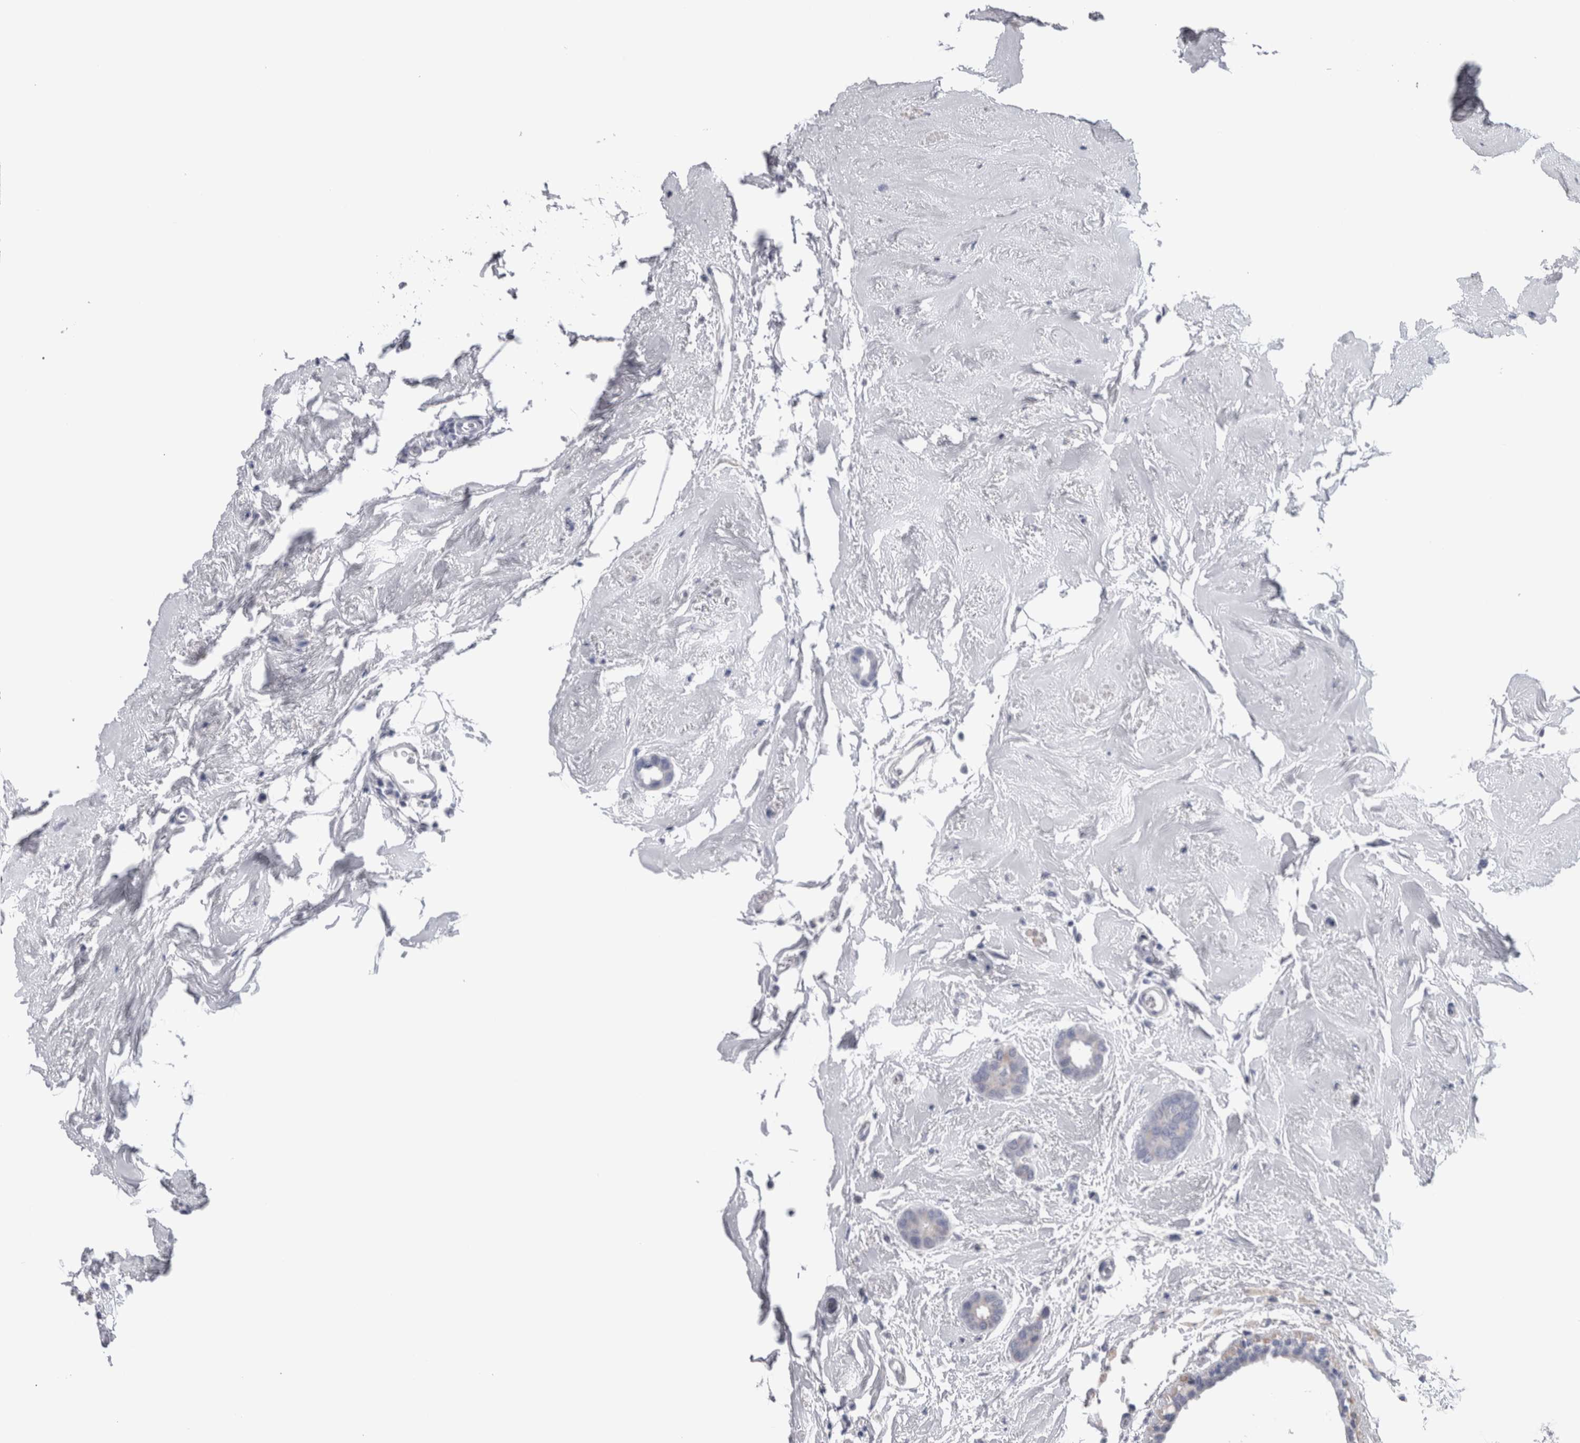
{"staining": {"intensity": "negative", "quantity": "none", "location": "none"}, "tissue": "breast cancer", "cell_type": "Tumor cells", "image_type": "cancer", "snomed": [{"axis": "morphology", "description": "Duct carcinoma"}, {"axis": "topography", "description": "Breast"}], "caption": "Infiltrating ductal carcinoma (breast) stained for a protein using IHC exhibits no staining tumor cells.", "gene": "GDAP1", "patient": {"sex": "female", "age": 55}}